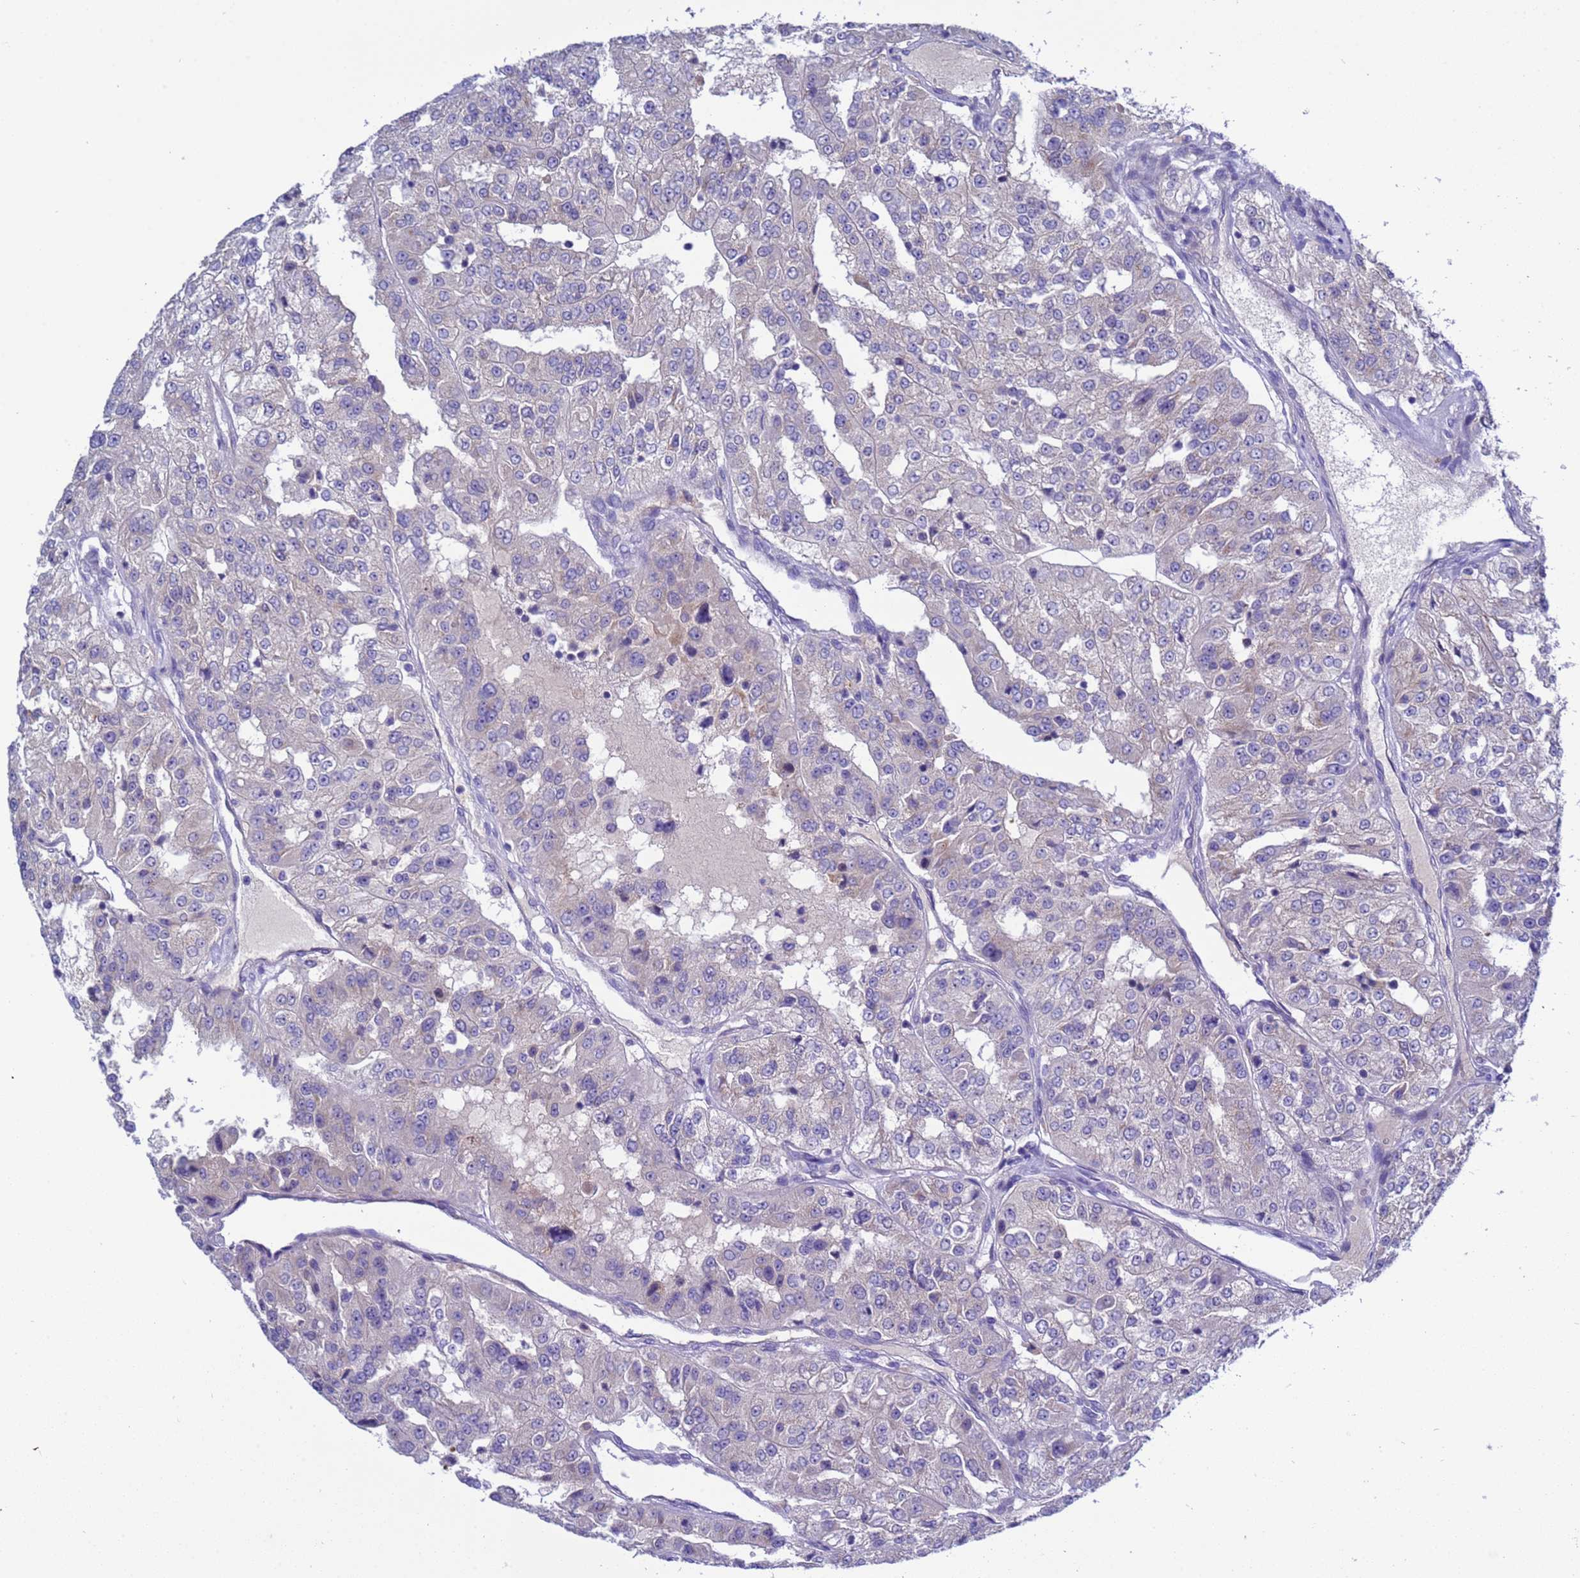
{"staining": {"intensity": "weak", "quantity": "<25%", "location": "cytoplasmic/membranous"}, "tissue": "renal cancer", "cell_type": "Tumor cells", "image_type": "cancer", "snomed": [{"axis": "morphology", "description": "Adenocarcinoma, NOS"}, {"axis": "topography", "description": "Kidney"}], "caption": "Immunohistochemistry micrograph of human renal cancer stained for a protein (brown), which reveals no expression in tumor cells.", "gene": "RC3H2", "patient": {"sex": "female", "age": 63}}